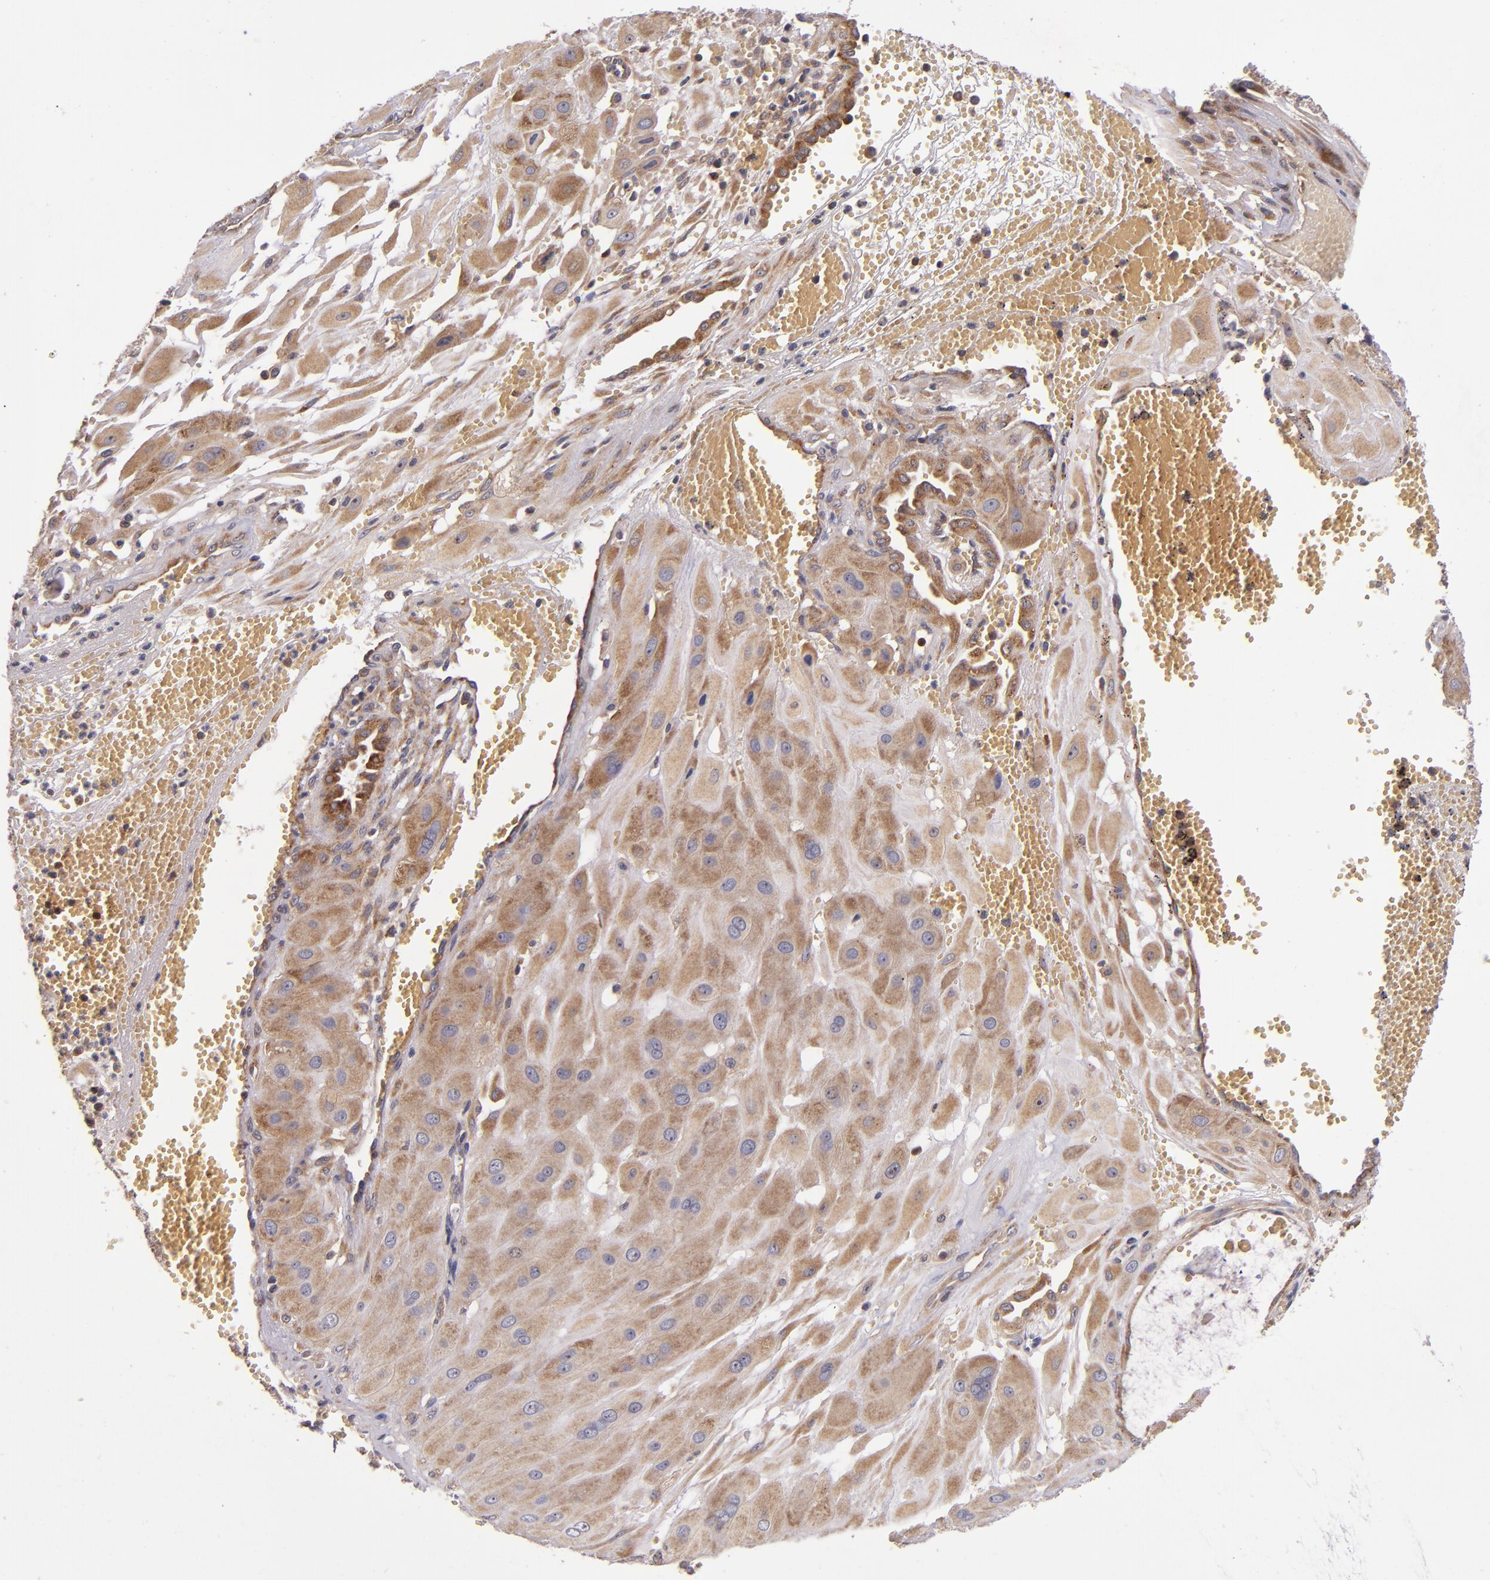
{"staining": {"intensity": "moderate", "quantity": ">75%", "location": "cytoplasmic/membranous"}, "tissue": "cervical cancer", "cell_type": "Tumor cells", "image_type": "cancer", "snomed": [{"axis": "morphology", "description": "Squamous cell carcinoma, NOS"}, {"axis": "topography", "description": "Cervix"}], "caption": "Human cervical squamous cell carcinoma stained with a brown dye exhibits moderate cytoplasmic/membranous positive positivity in about >75% of tumor cells.", "gene": "EIF4ENIF1", "patient": {"sex": "female", "age": 34}}